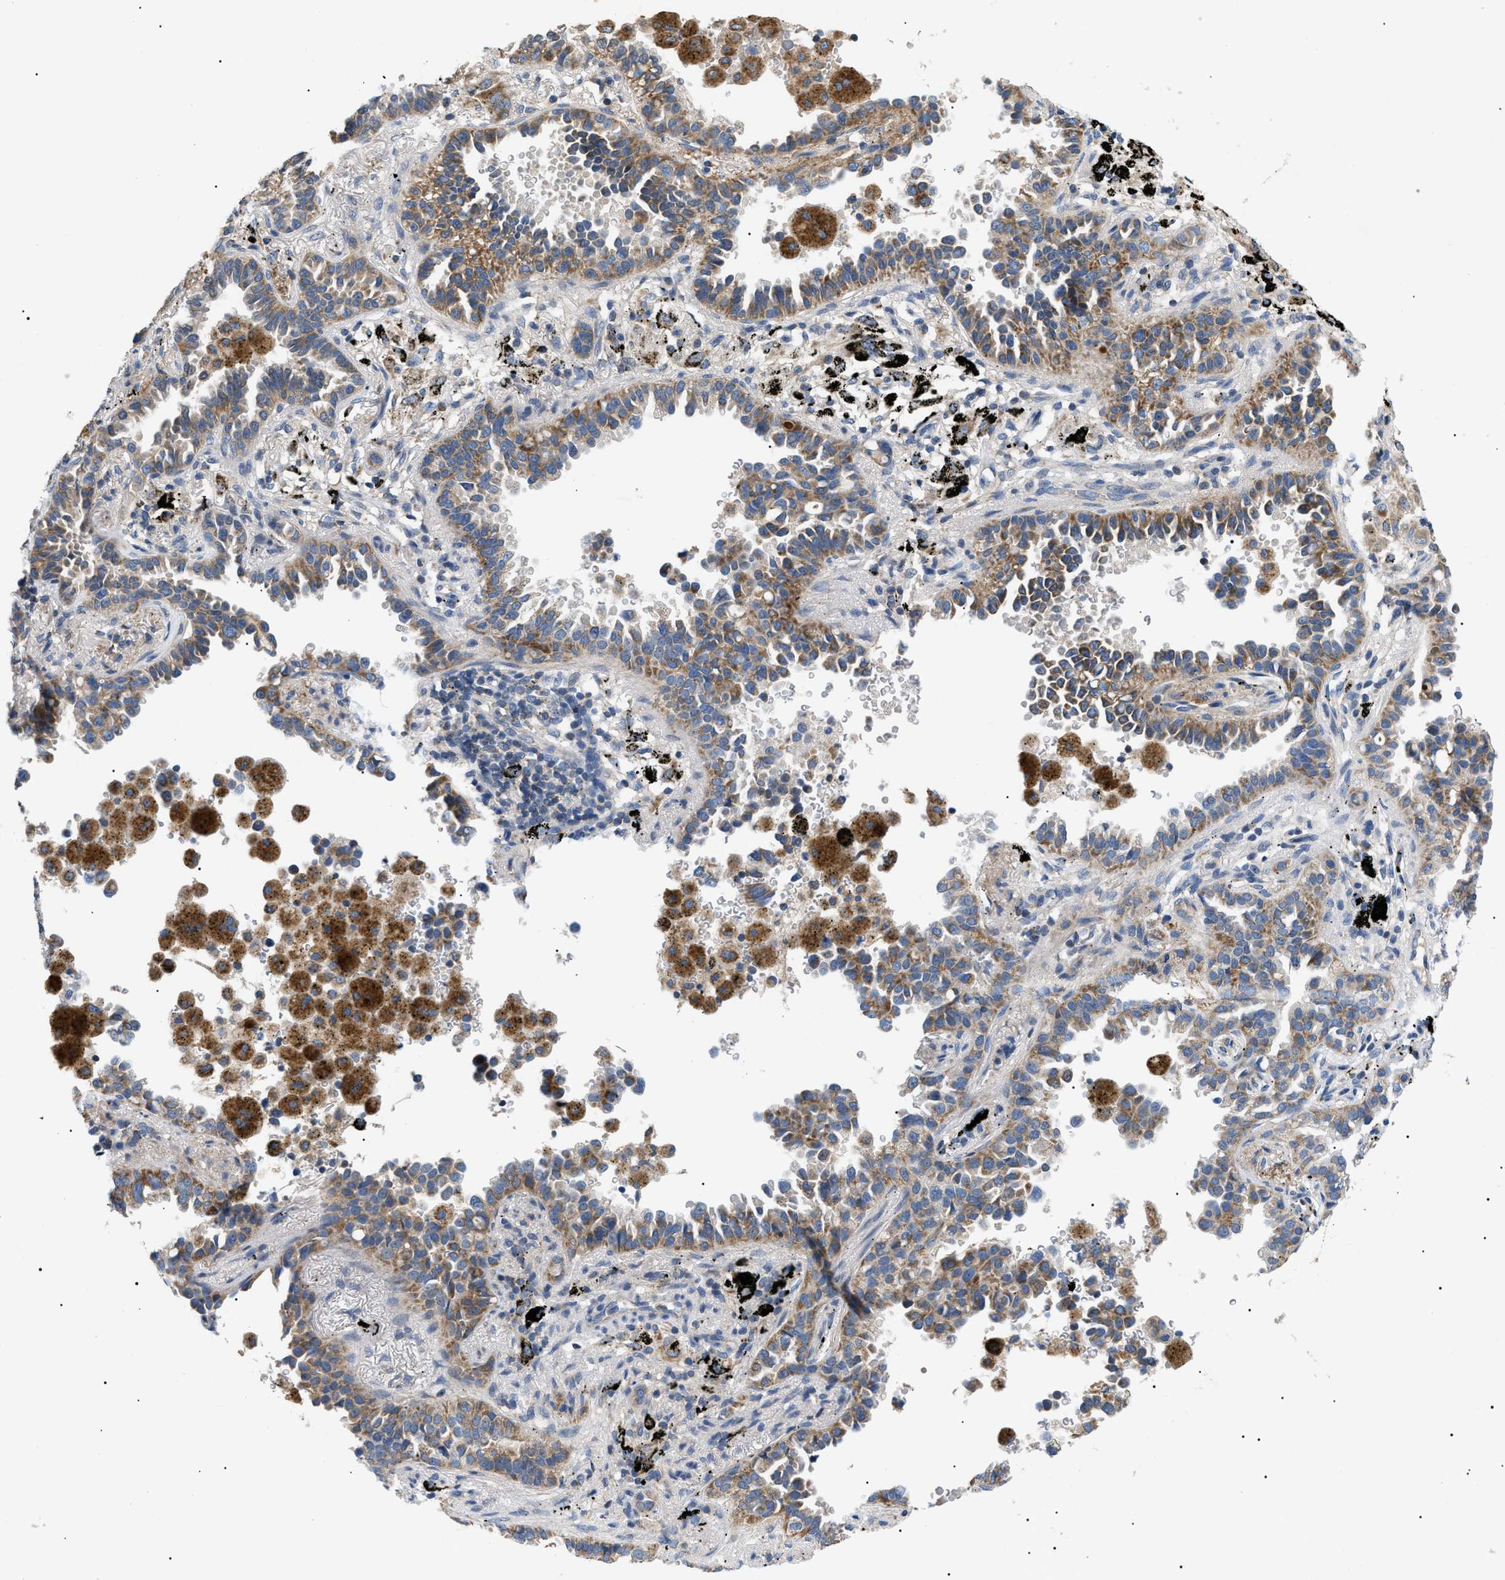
{"staining": {"intensity": "moderate", "quantity": ">75%", "location": "cytoplasmic/membranous"}, "tissue": "lung cancer", "cell_type": "Tumor cells", "image_type": "cancer", "snomed": [{"axis": "morphology", "description": "Normal tissue, NOS"}, {"axis": "morphology", "description": "Adenocarcinoma, NOS"}, {"axis": "topography", "description": "Lung"}], "caption": "Moderate cytoplasmic/membranous expression is present in about >75% of tumor cells in lung adenocarcinoma.", "gene": "TOMM6", "patient": {"sex": "male", "age": 59}}